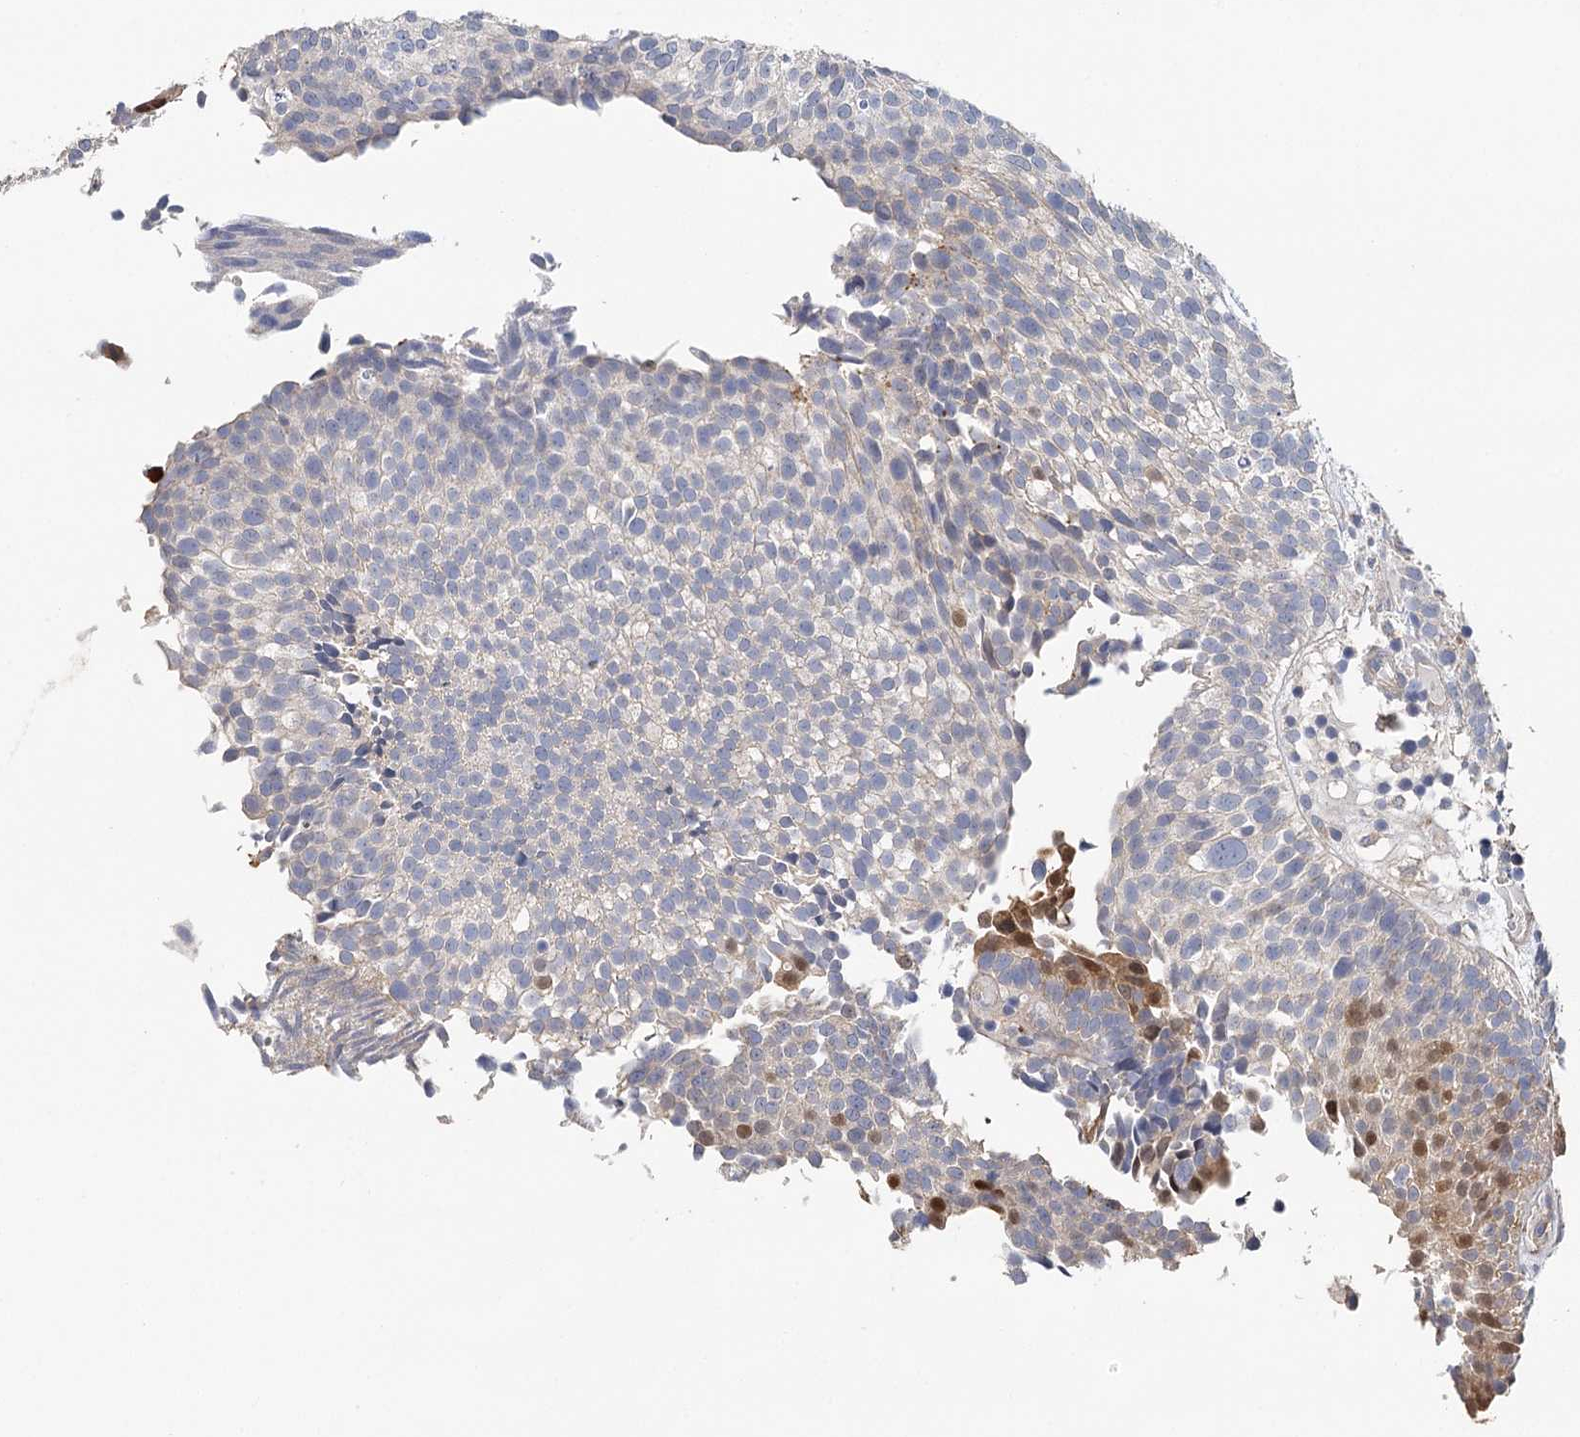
{"staining": {"intensity": "moderate", "quantity": "<25%", "location": "nuclear"}, "tissue": "urothelial cancer", "cell_type": "Tumor cells", "image_type": "cancer", "snomed": [{"axis": "morphology", "description": "Urothelial carcinoma, Low grade"}, {"axis": "topography", "description": "Urinary bladder"}], "caption": "A micrograph of human urothelial cancer stained for a protein reveals moderate nuclear brown staining in tumor cells. The staining was performed using DAB to visualize the protein expression in brown, while the nuclei were stained in blue with hematoxylin (Magnification: 20x).", "gene": "EPB41L5", "patient": {"sex": "male", "age": 86}}